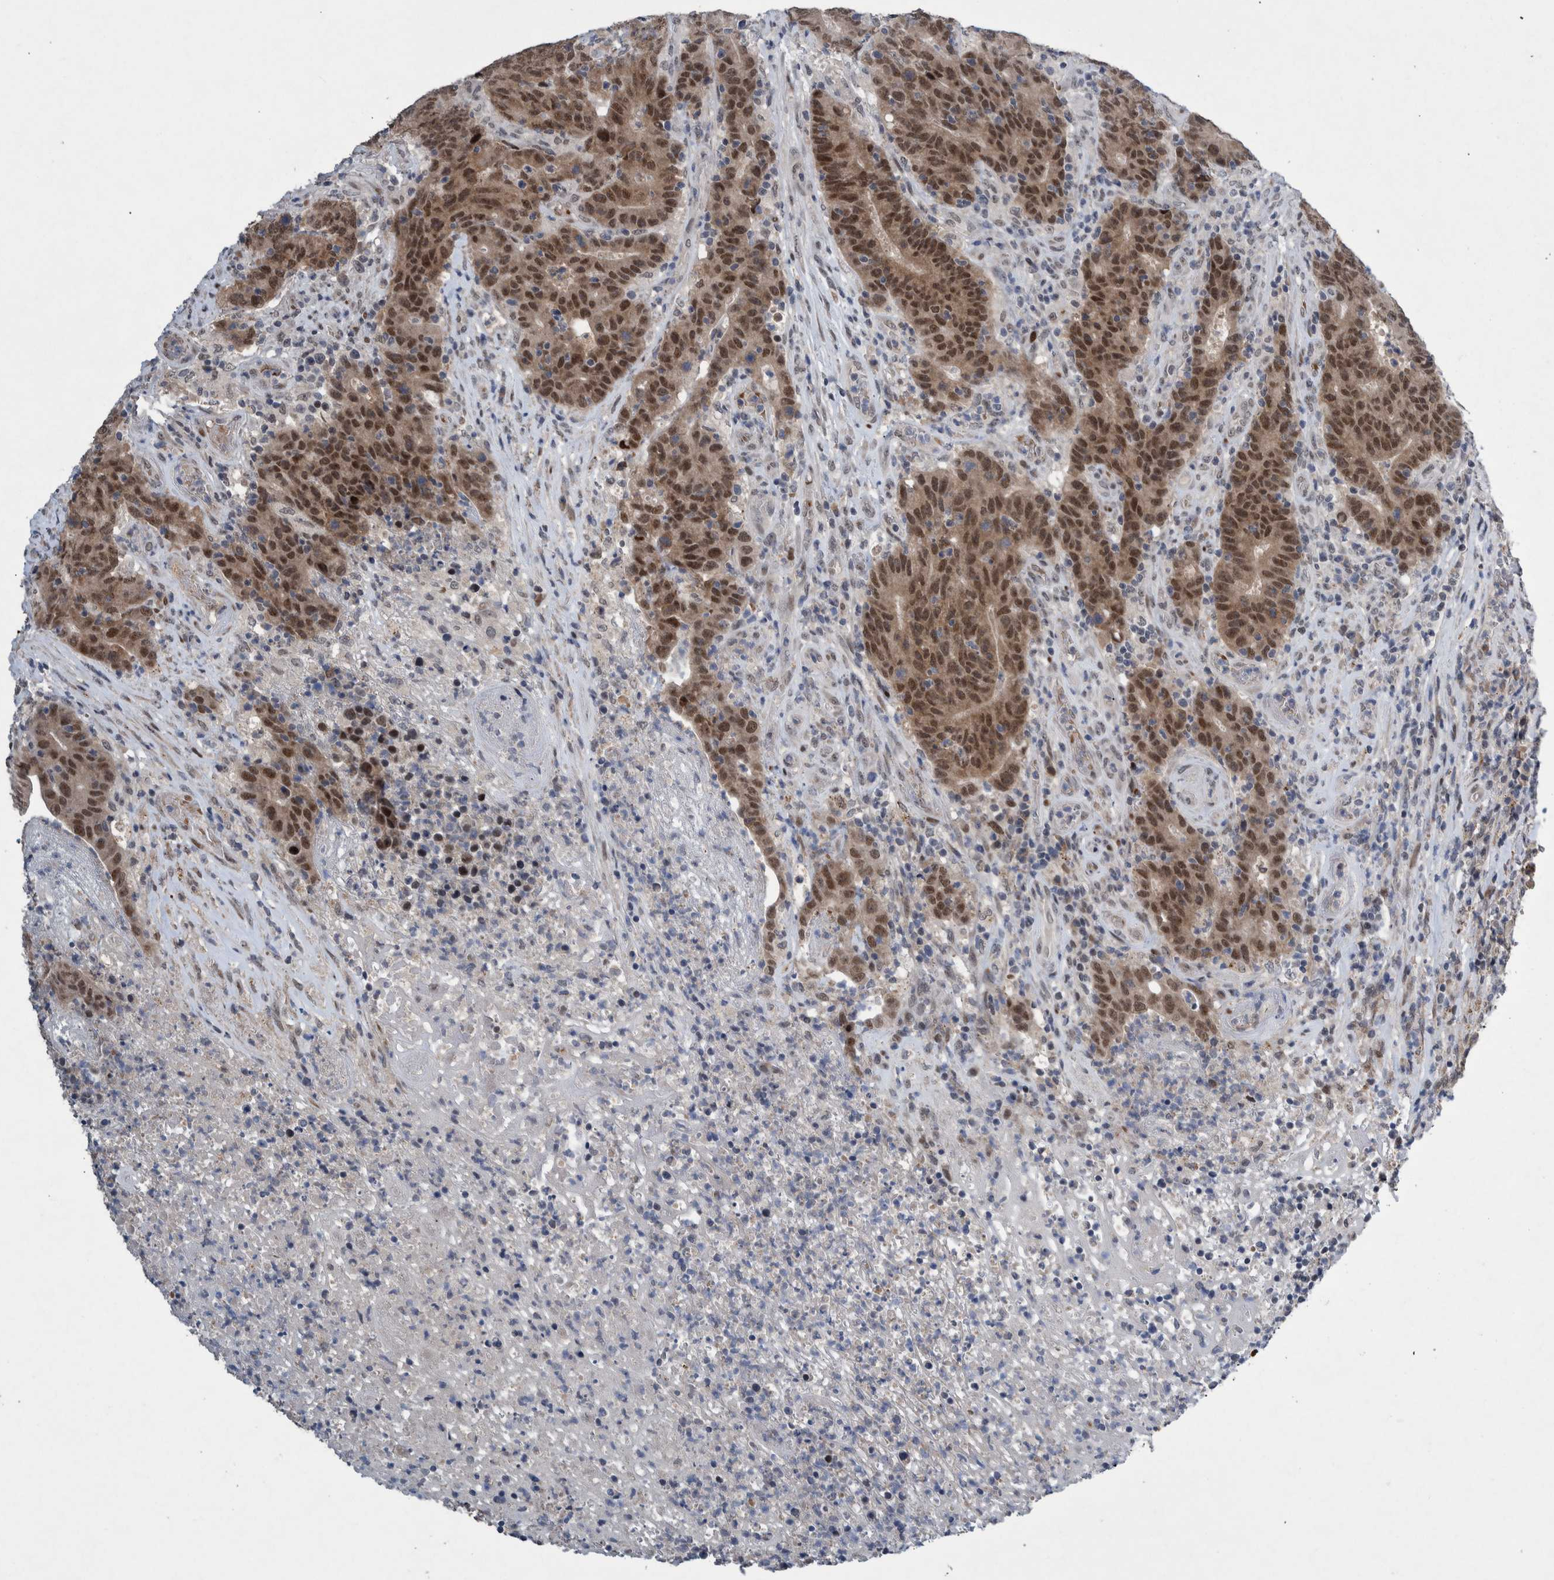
{"staining": {"intensity": "moderate", "quantity": ">75%", "location": "cytoplasmic/membranous,nuclear"}, "tissue": "colorectal cancer", "cell_type": "Tumor cells", "image_type": "cancer", "snomed": [{"axis": "morphology", "description": "Normal tissue, NOS"}, {"axis": "morphology", "description": "Adenocarcinoma, NOS"}, {"axis": "topography", "description": "Colon"}], "caption": "IHC micrograph of human adenocarcinoma (colorectal) stained for a protein (brown), which shows medium levels of moderate cytoplasmic/membranous and nuclear staining in about >75% of tumor cells.", "gene": "ESRP1", "patient": {"sex": "female", "age": 75}}